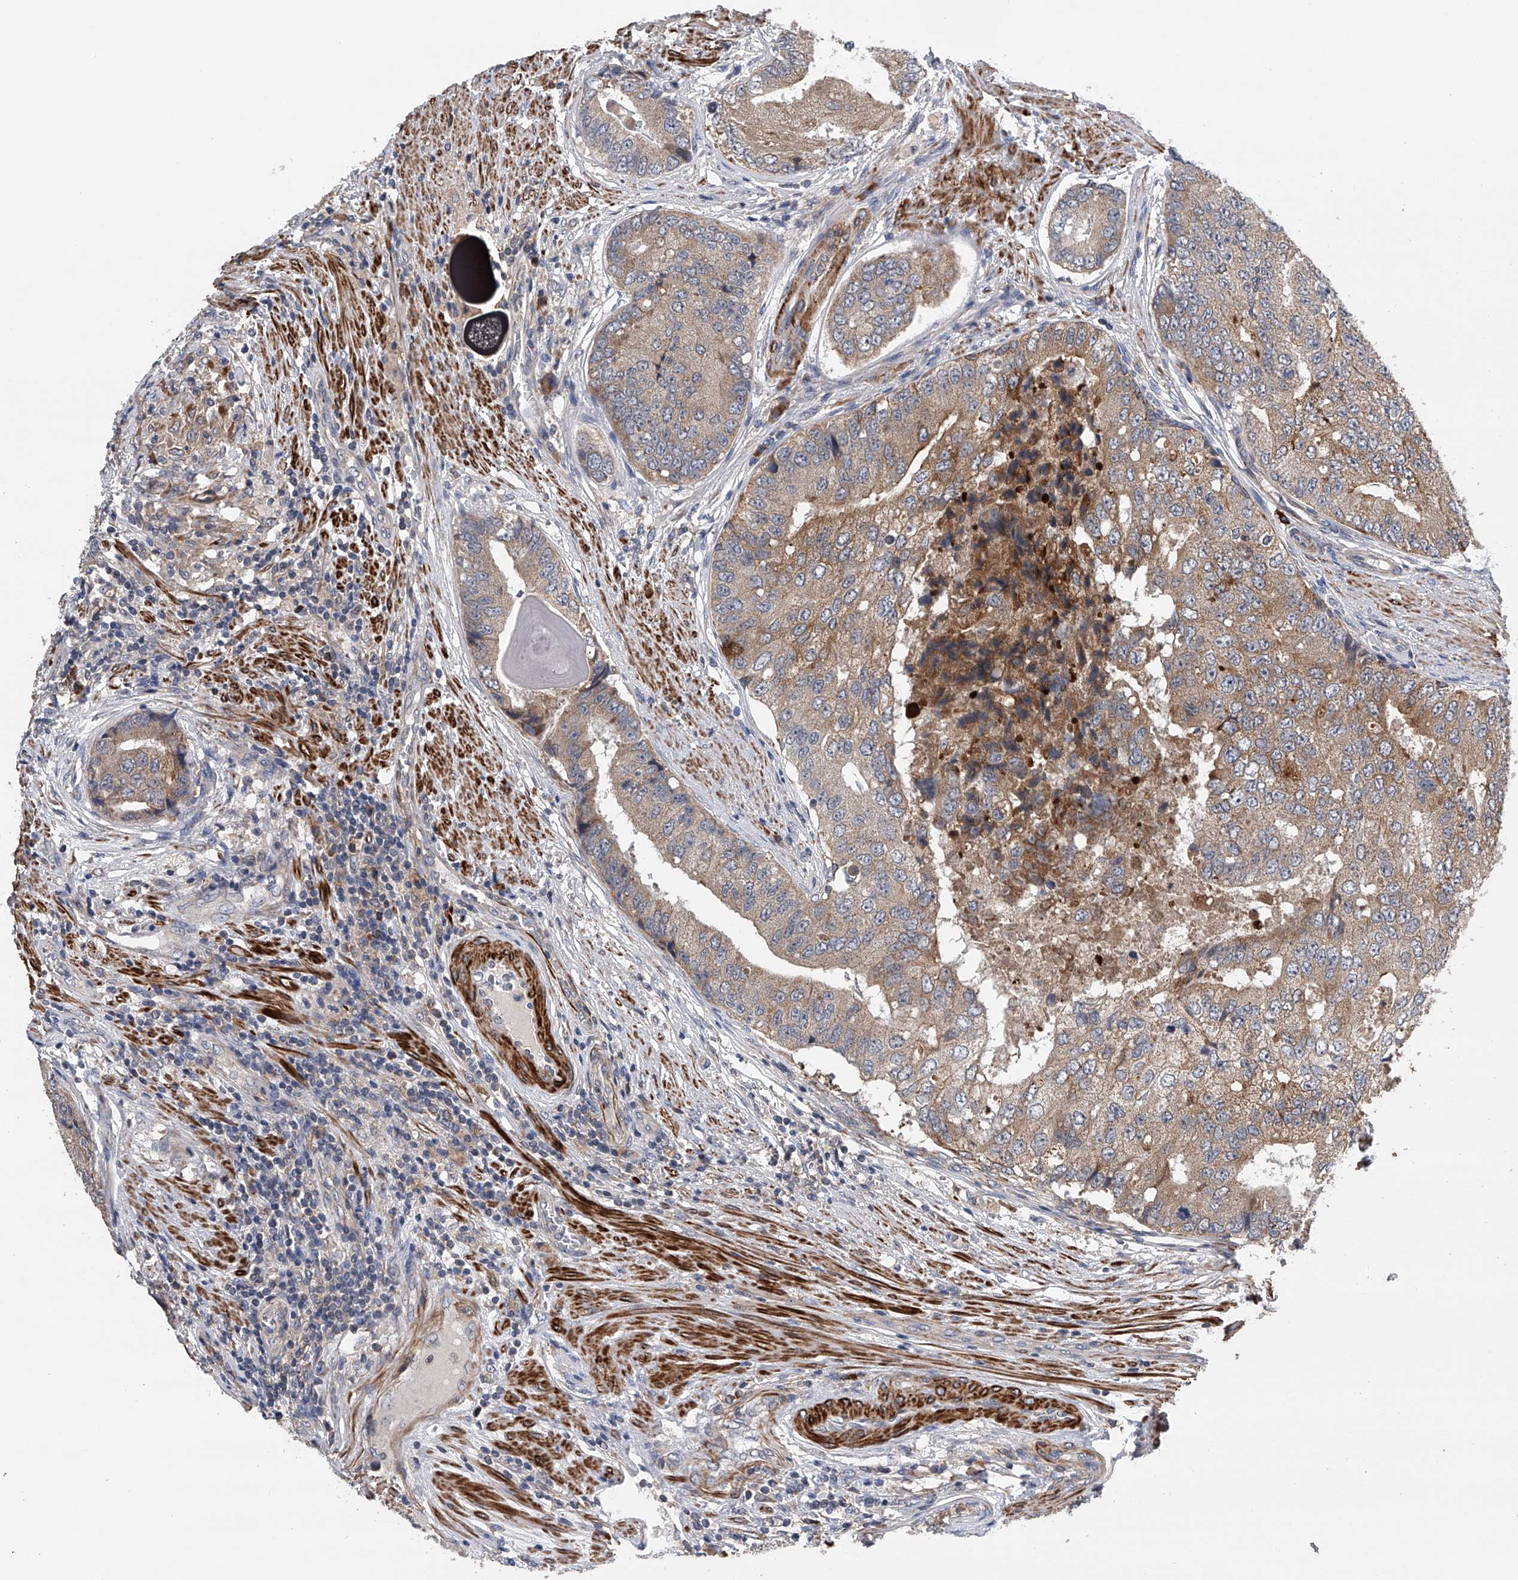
{"staining": {"intensity": "moderate", "quantity": "25%-75%", "location": "cytoplasmic/membranous"}, "tissue": "prostate cancer", "cell_type": "Tumor cells", "image_type": "cancer", "snomed": [{"axis": "morphology", "description": "Adenocarcinoma, High grade"}, {"axis": "topography", "description": "Prostate"}], "caption": "A photomicrograph showing moderate cytoplasmic/membranous staining in about 25%-75% of tumor cells in prostate cancer, as visualized by brown immunohistochemical staining.", "gene": "SPOCK1", "patient": {"sex": "male", "age": 70}}